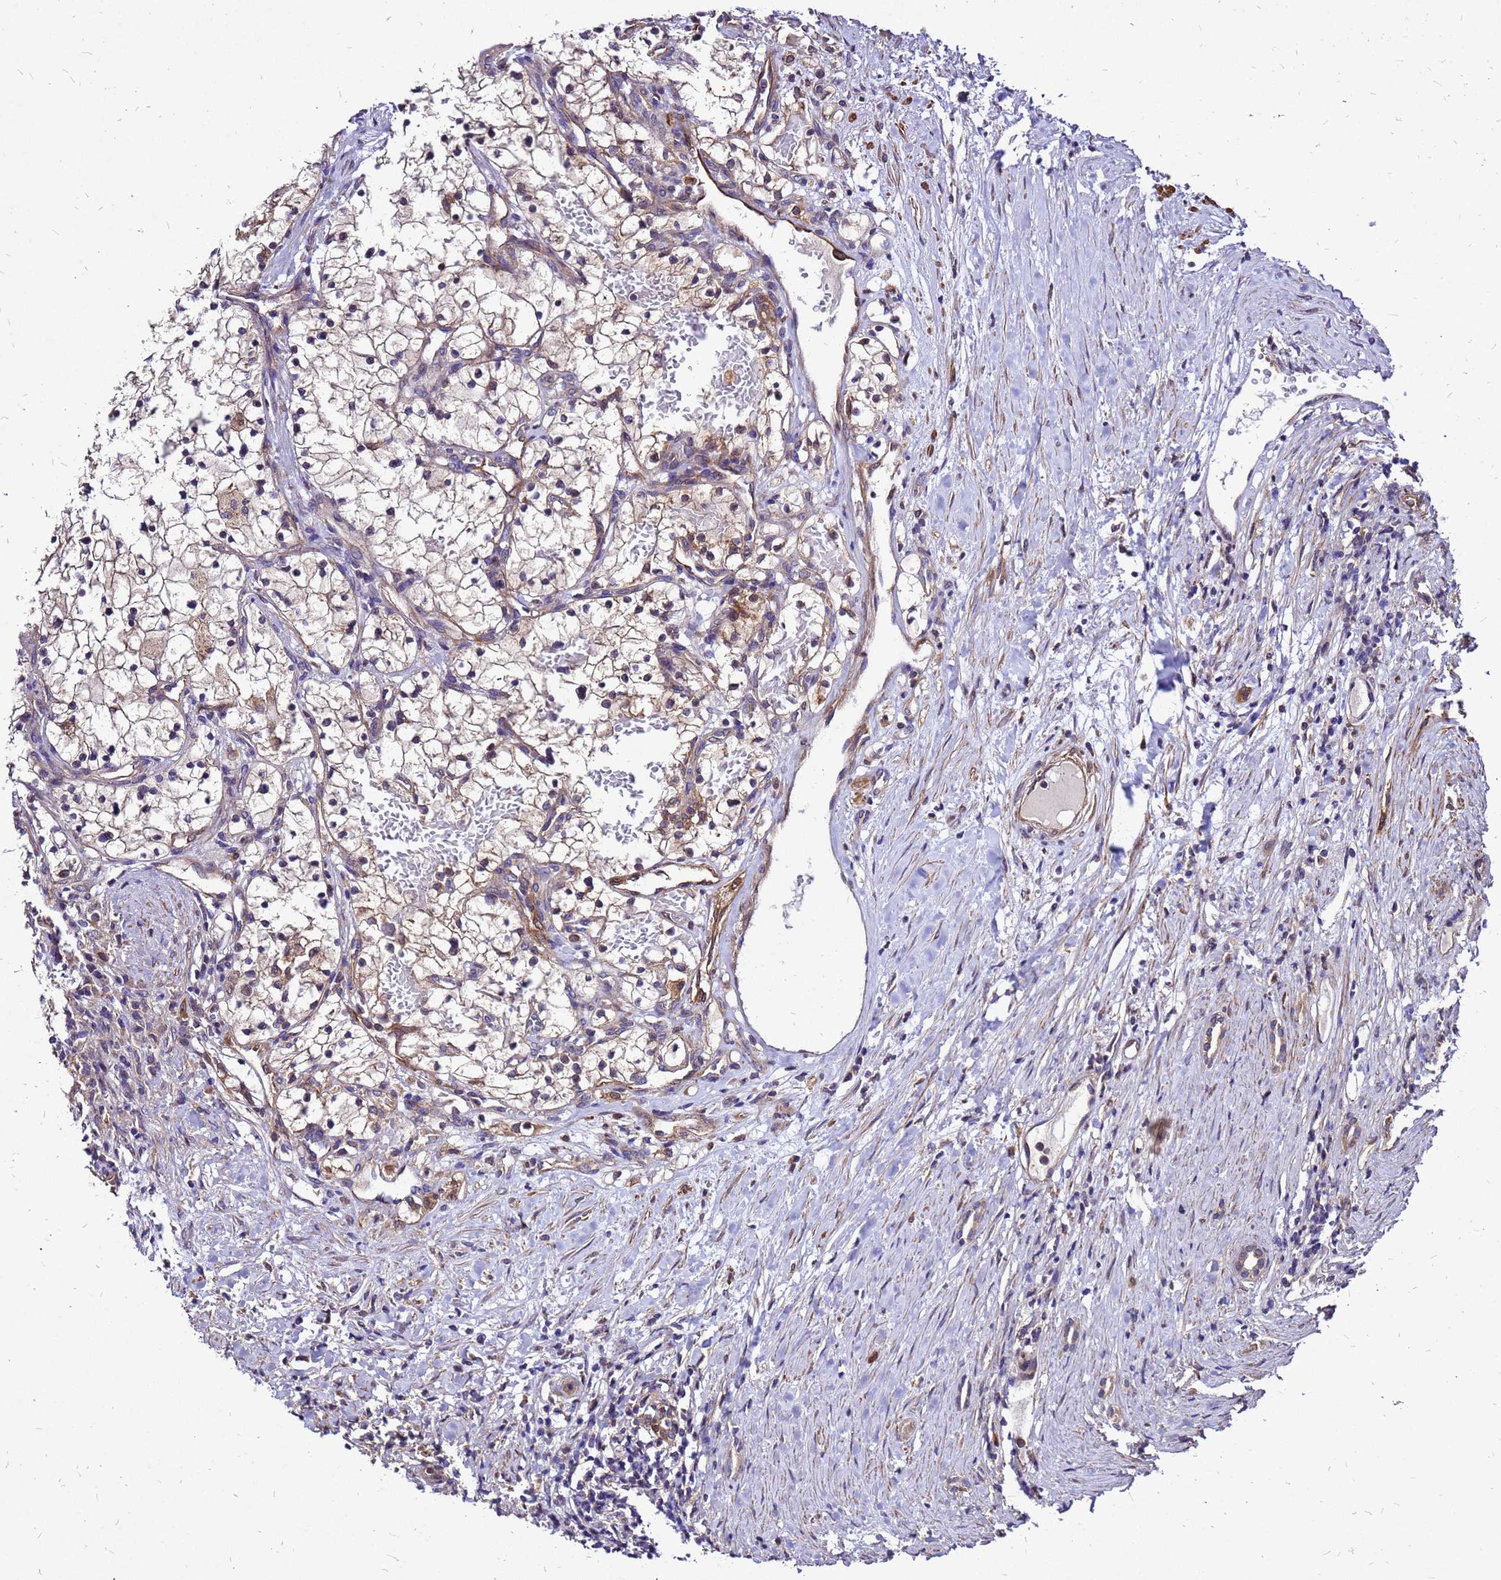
{"staining": {"intensity": "weak", "quantity": "<25%", "location": "cytoplasmic/membranous"}, "tissue": "renal cancer", "cell_type": "Tumor cells", "image_type": "cancer", "snomed": [{"axis": "morphology", "description": "Normal tissue, NOS"}, {"axis": "morphology", "description": "Adenocarcinoma, NOS"}, {"axis": "topography", "description": "Kidney"}], "caption": "An immunohistochemistry image of renal cancer (adenocarcinoma) is shown. There is no staining in tumor cells of renal cancer (adenocarcinoma). The staining is performed using DAB (3,3'-diaminobenzidine) brown chromogen with nuclei counter-stained in using hematoxylin.", "gene": "DUSP23", "patient": {"sex": "male", "age": 68}}